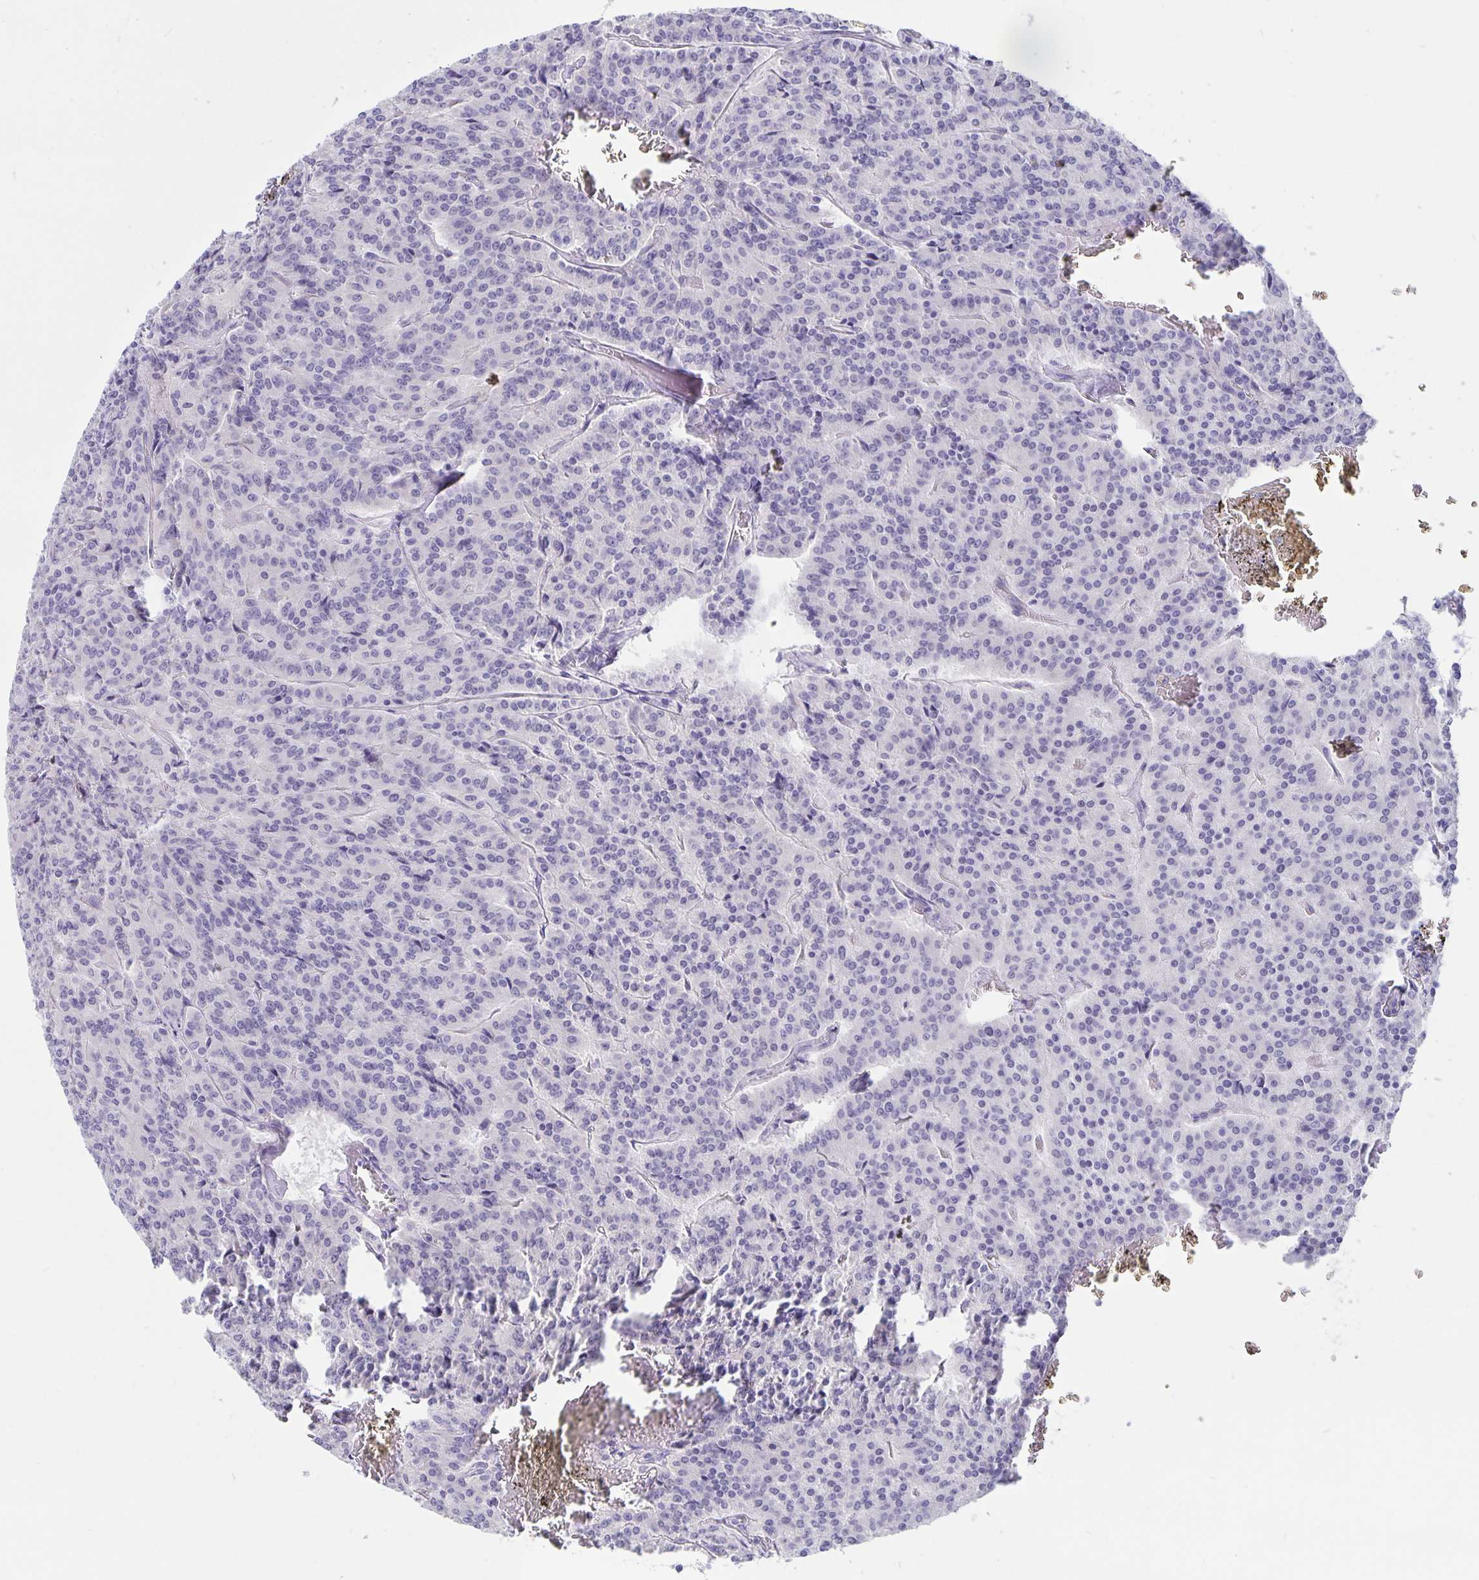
{"staining": {"intensity": "negative", "quantity": "none", "location": "none"}, "tissue": "carcinoid", "cell_type": "Tumor cells", "image_type": "cancer", "snomed": [{"axis": "morphology", "description": "Carcinoid, malignant, NOS"}, {"axis": "topography", "description": "Lung"}], "caption": "IHC photomicrograph of neoplastic tissue: human malignant carcinoid stained with DAB demonstrates no significant protein positivity in tumor cells.", "gene": "ERMN", "patient": {"sex": "male", "age": 70}}